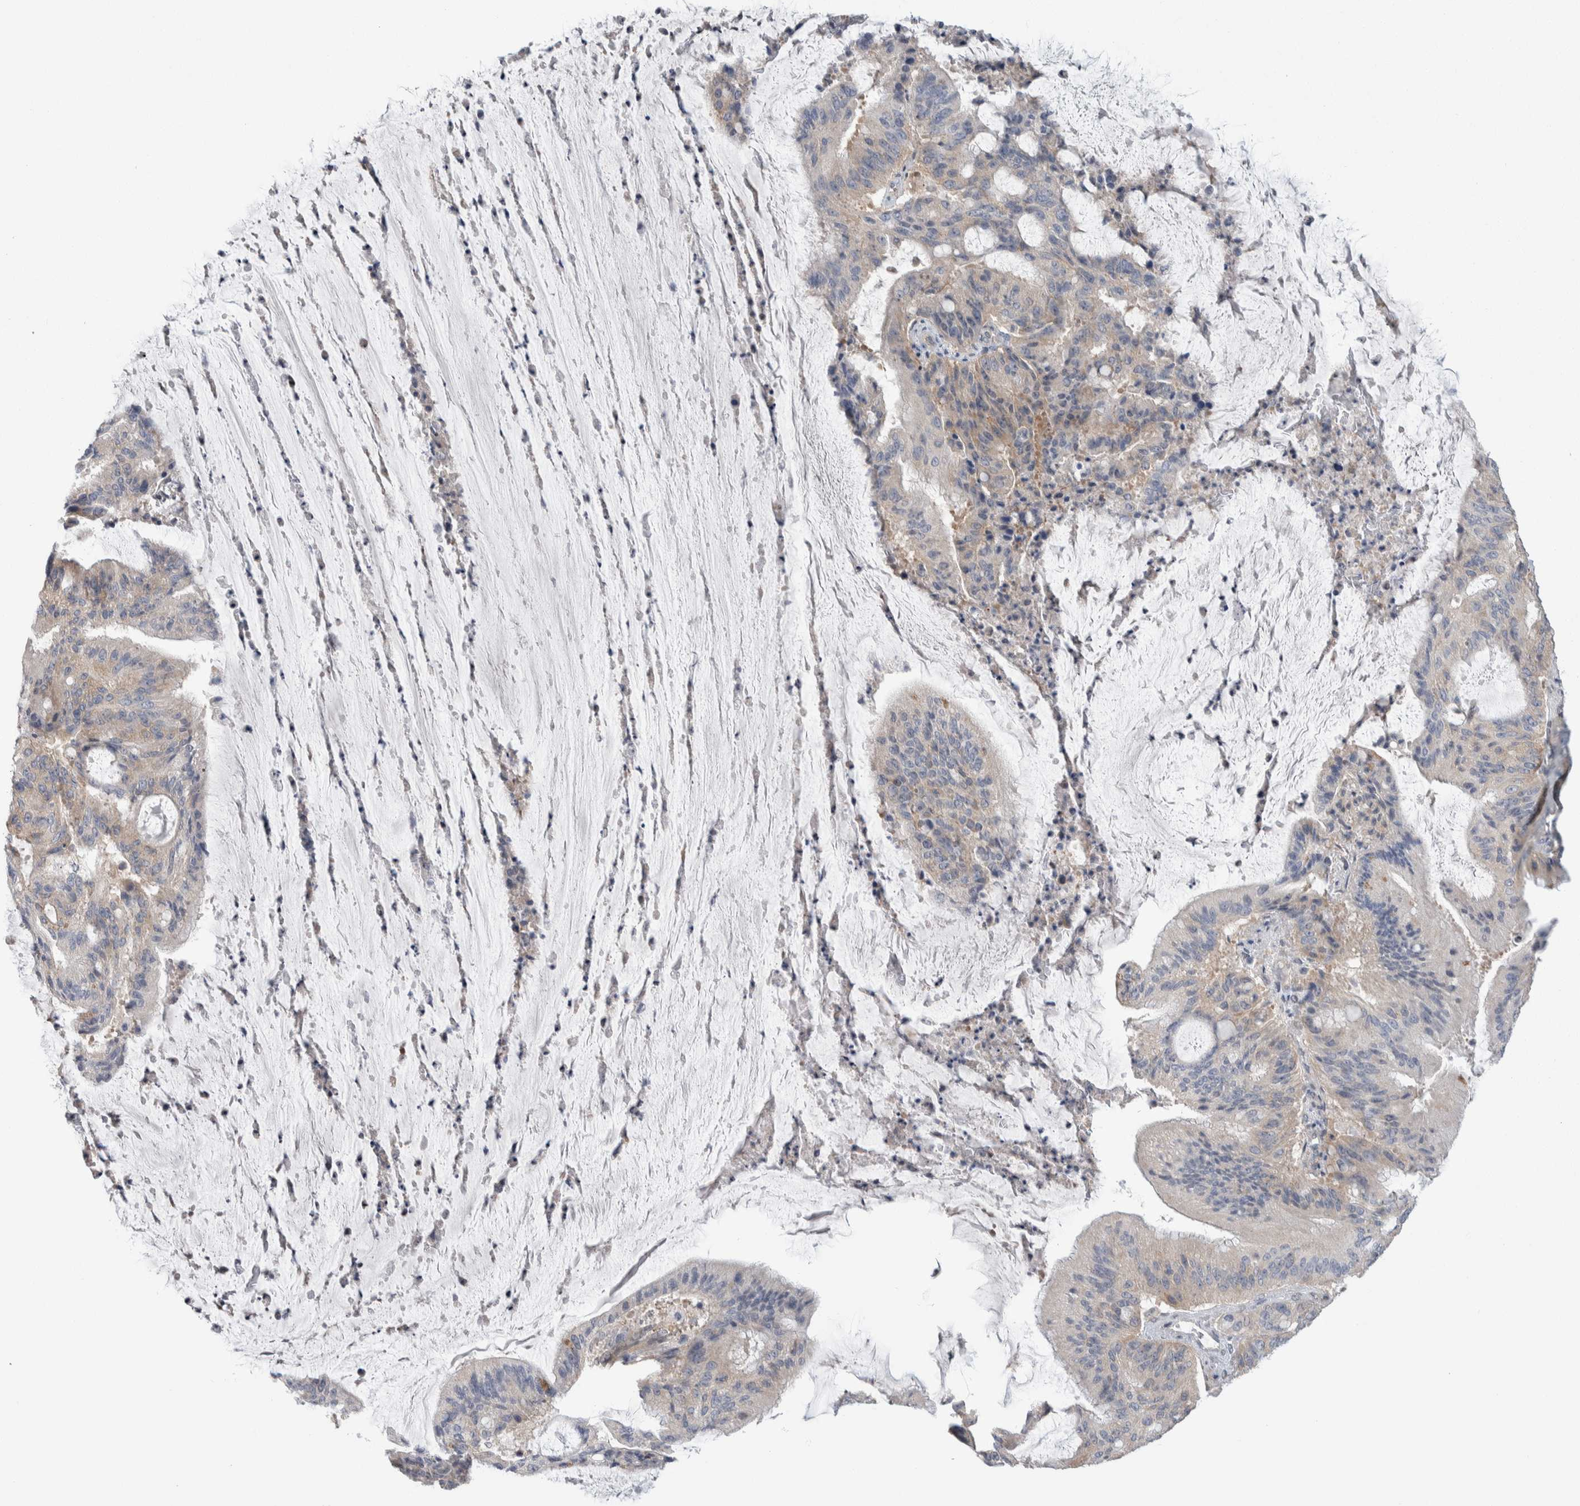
{"staining": {"intensity": "weak", "quantity": "25%-75%", "location": "cytoplasmic/membranous"}, "tissue": "liver cancer", "cell_type": "Tumor cells", "image_type": "cancer", "snomed": [{"axis": "morphology", "description": "Normal tissue, NOS"}, {"axis": "morphology", "description": "Cholangiocarcinoma"}, {"axis": "topography", "description": "Liver"}, {"axis": "topography", "description": "Peripheral nerve tissue"}], "caption": "Tumor cells reveal low levels of weak cytoplasmic/membranous positivity in about 25%-75% of cells in human liver cancer.", "gene": "TAX1BP1", "patient": {"sex": "female", "age": 73}}